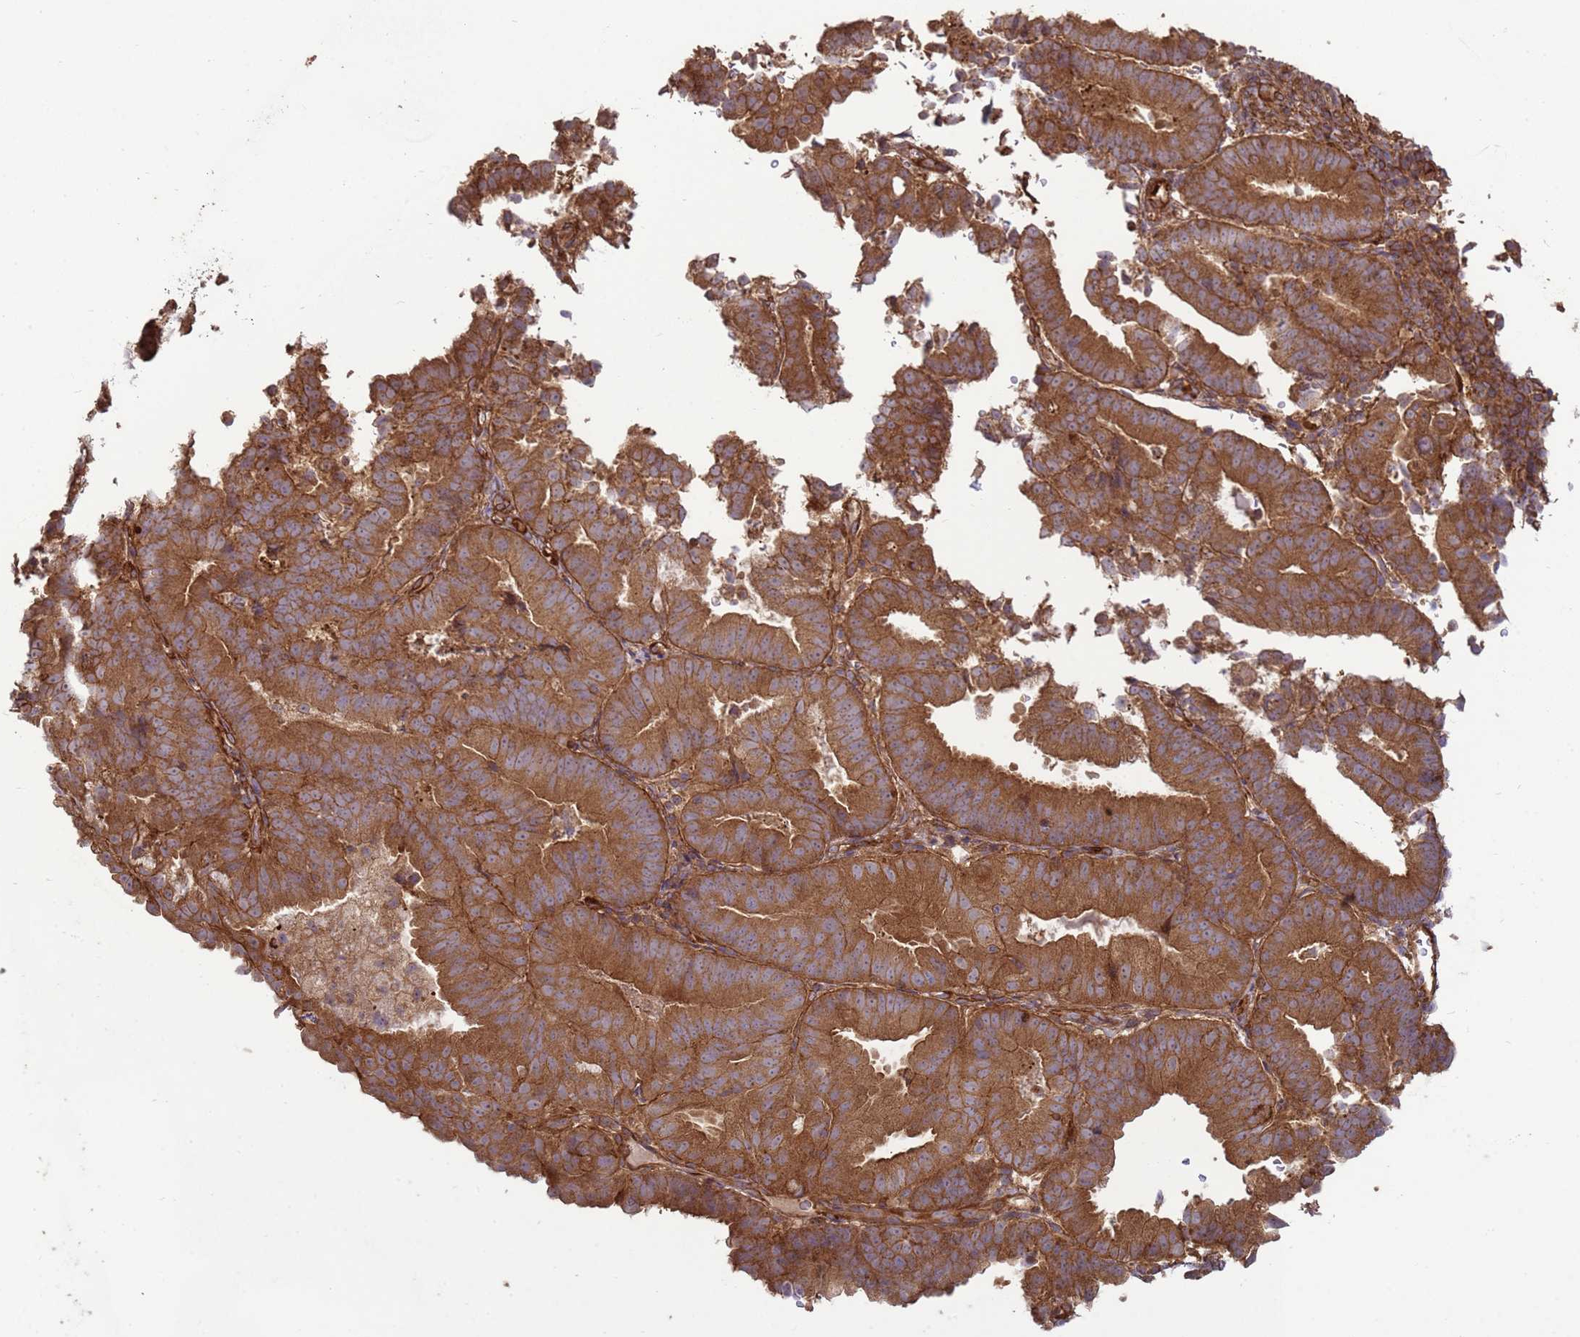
{"staining": {"intensity": "strong", "quantity": ">75%", "location": "cytoplasmic/membranous"}, "tissue": "endometrial cancer", "cell_type": "Tumor cells", "image_type": "cancer", "snomed": [{"axis": "morphology", "description": "Adenocarcinoma, NOS"}, {"axis": "topography", "description": "Endometrium"}], "caption": "This is an image of immunohistochemistry staining of endometrial cancer, which shows strong expression in the cytoplasmic/membranous of tumor cells.", "gene": "CNOT1", "patient": {"sex": "female", "age": 70}}